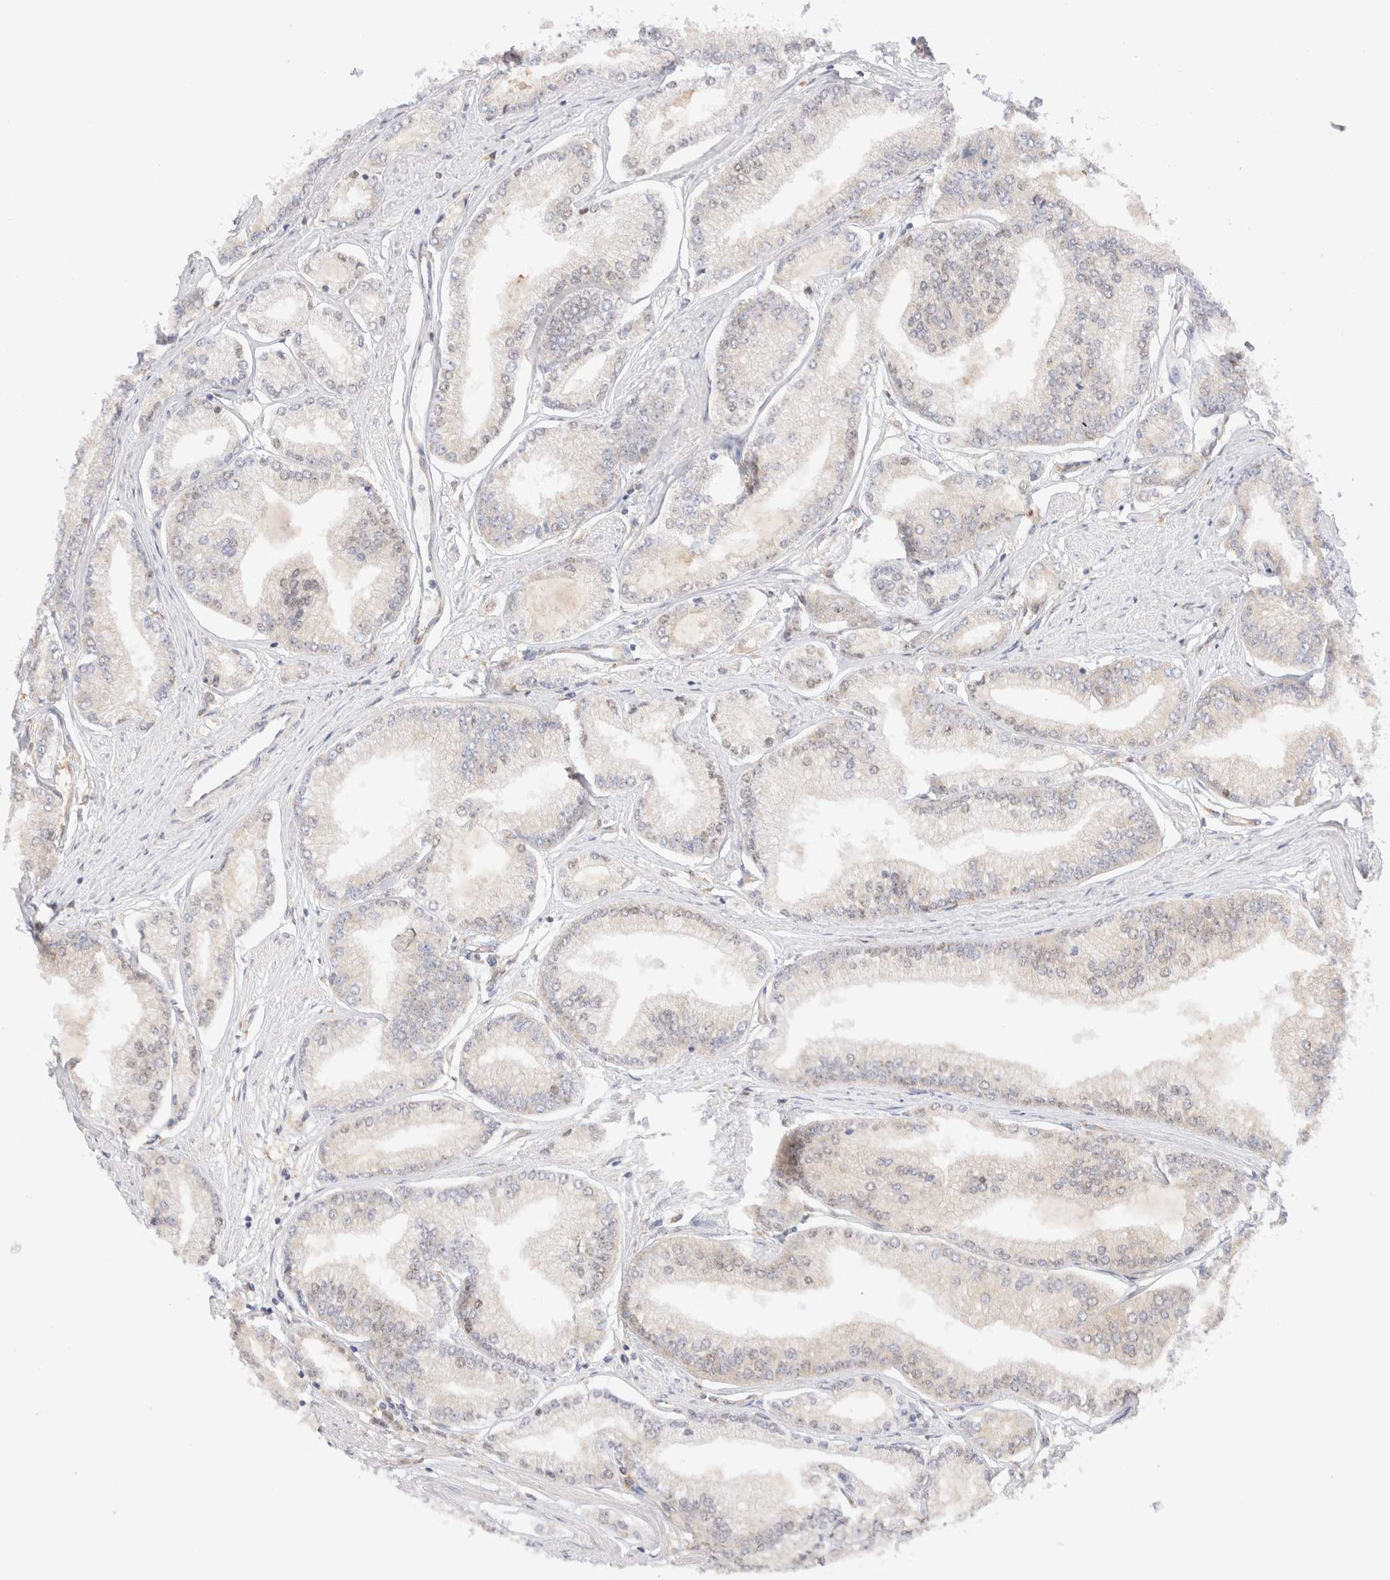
{"staining": {"intensity": "negative", "quantity": "none", "location": "none"}, "tissue": "prostate cancer", "cell_type": "Tumor cells", "image_type": "cancer", "snomed": [{"axis": "morphology", "description": "Adenocarcinoma, Low grade"}, {"axis": "topography", "description": "Prostate"}], "caption": "Micrograph shows no protein expression in tumor cells of prostate low-grade adenocarcinoma tissue. Nuclei are stained in blue.", "gene": "RABEP1", "patient": {"sex": "male", "age": 52}}